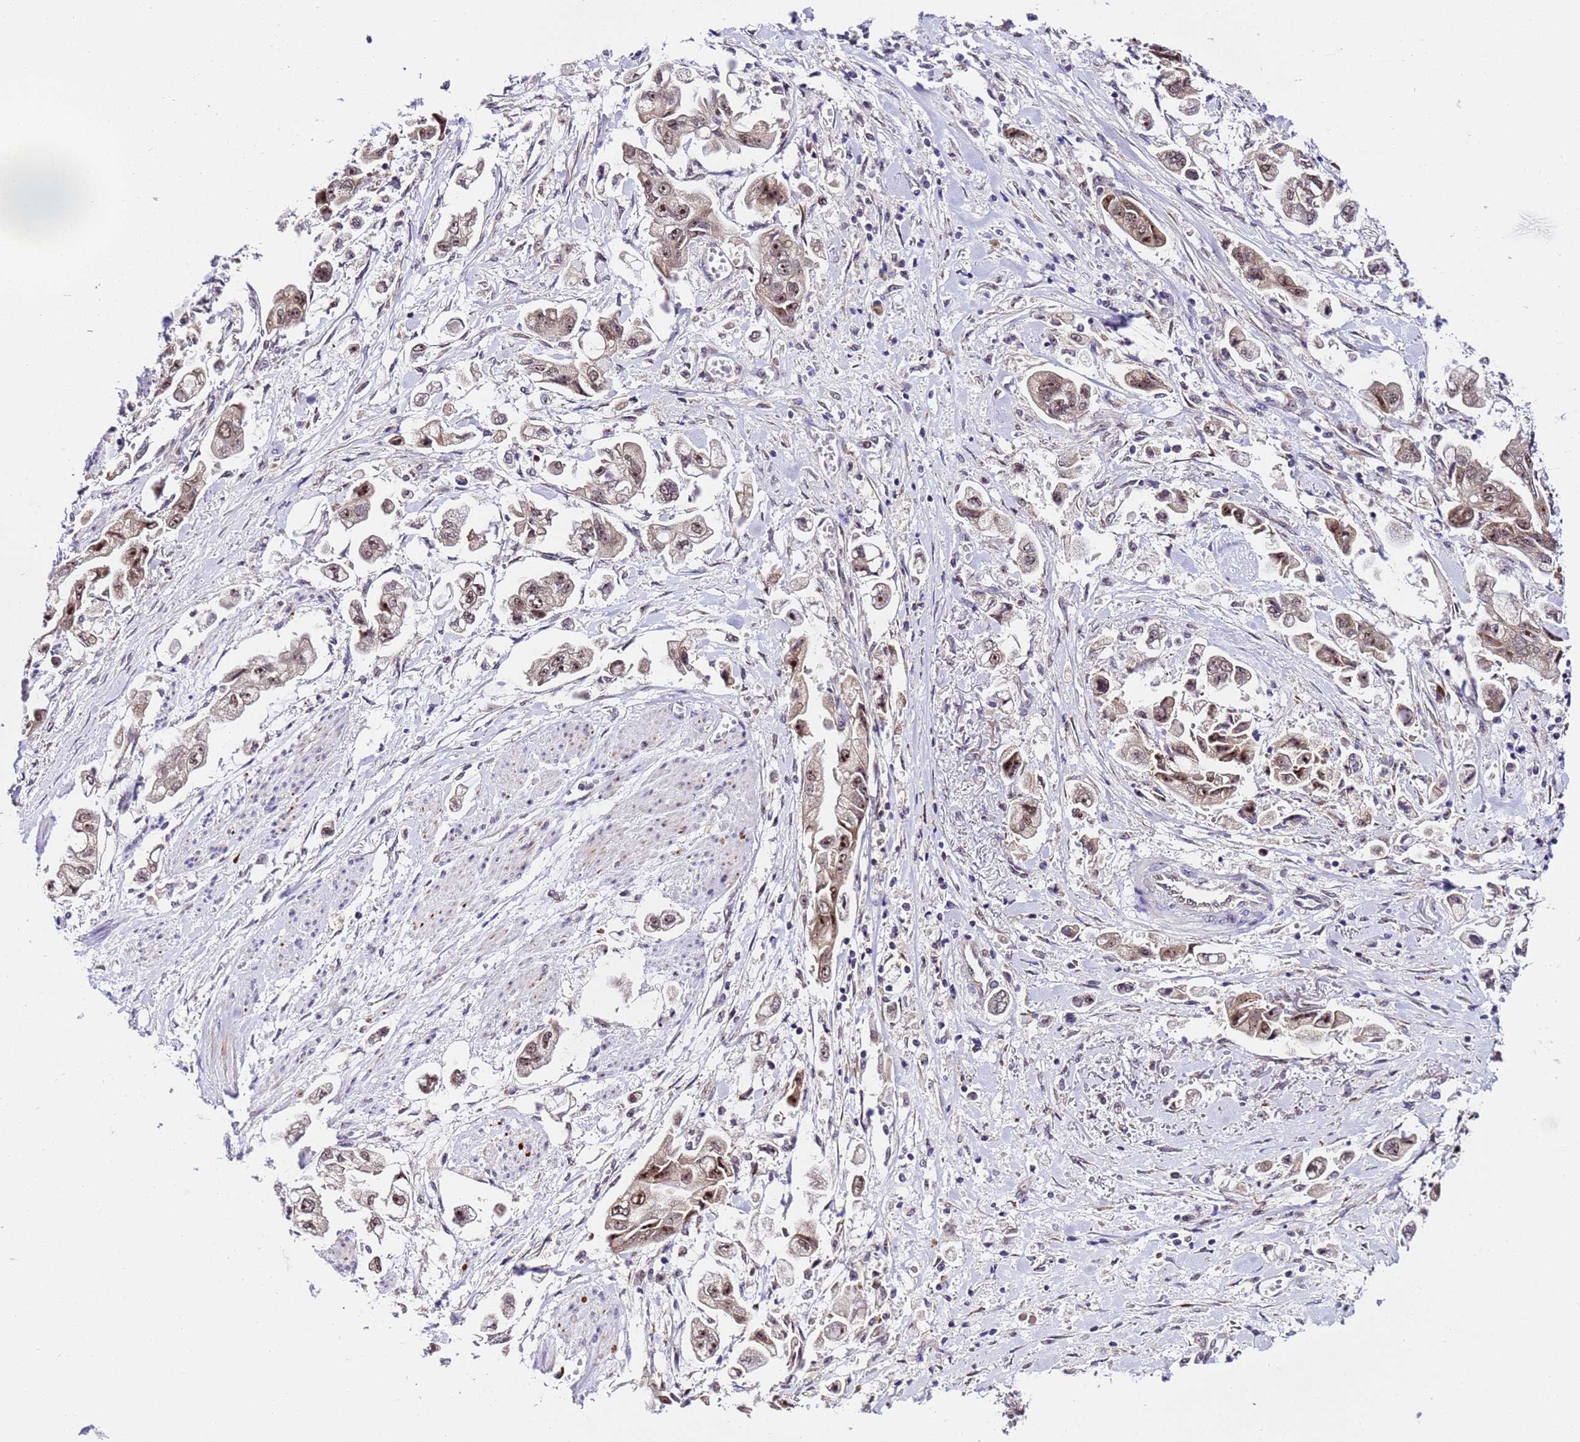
{"staining": {"intensity": "moderate", "quantity": ">75%", "location": "nuclear"}, "tissue": "stomach cancer", "cell_type": "Tumor cells", "image_type": "cancer", "snomed": [{"axis": "morphology", "description": "Adenocarcinoma, NOS"}, {"axis": "topography", "description": "Stomach"}], "caption": "Immunohistochemistry of stomach cancer (adenocarcinoma) demonstrates medium levels of moderate nuclear expression in about >75% of tumor cells.", "gene": "SLX4IP", "patient": {"sex": "male", "age": 62}}